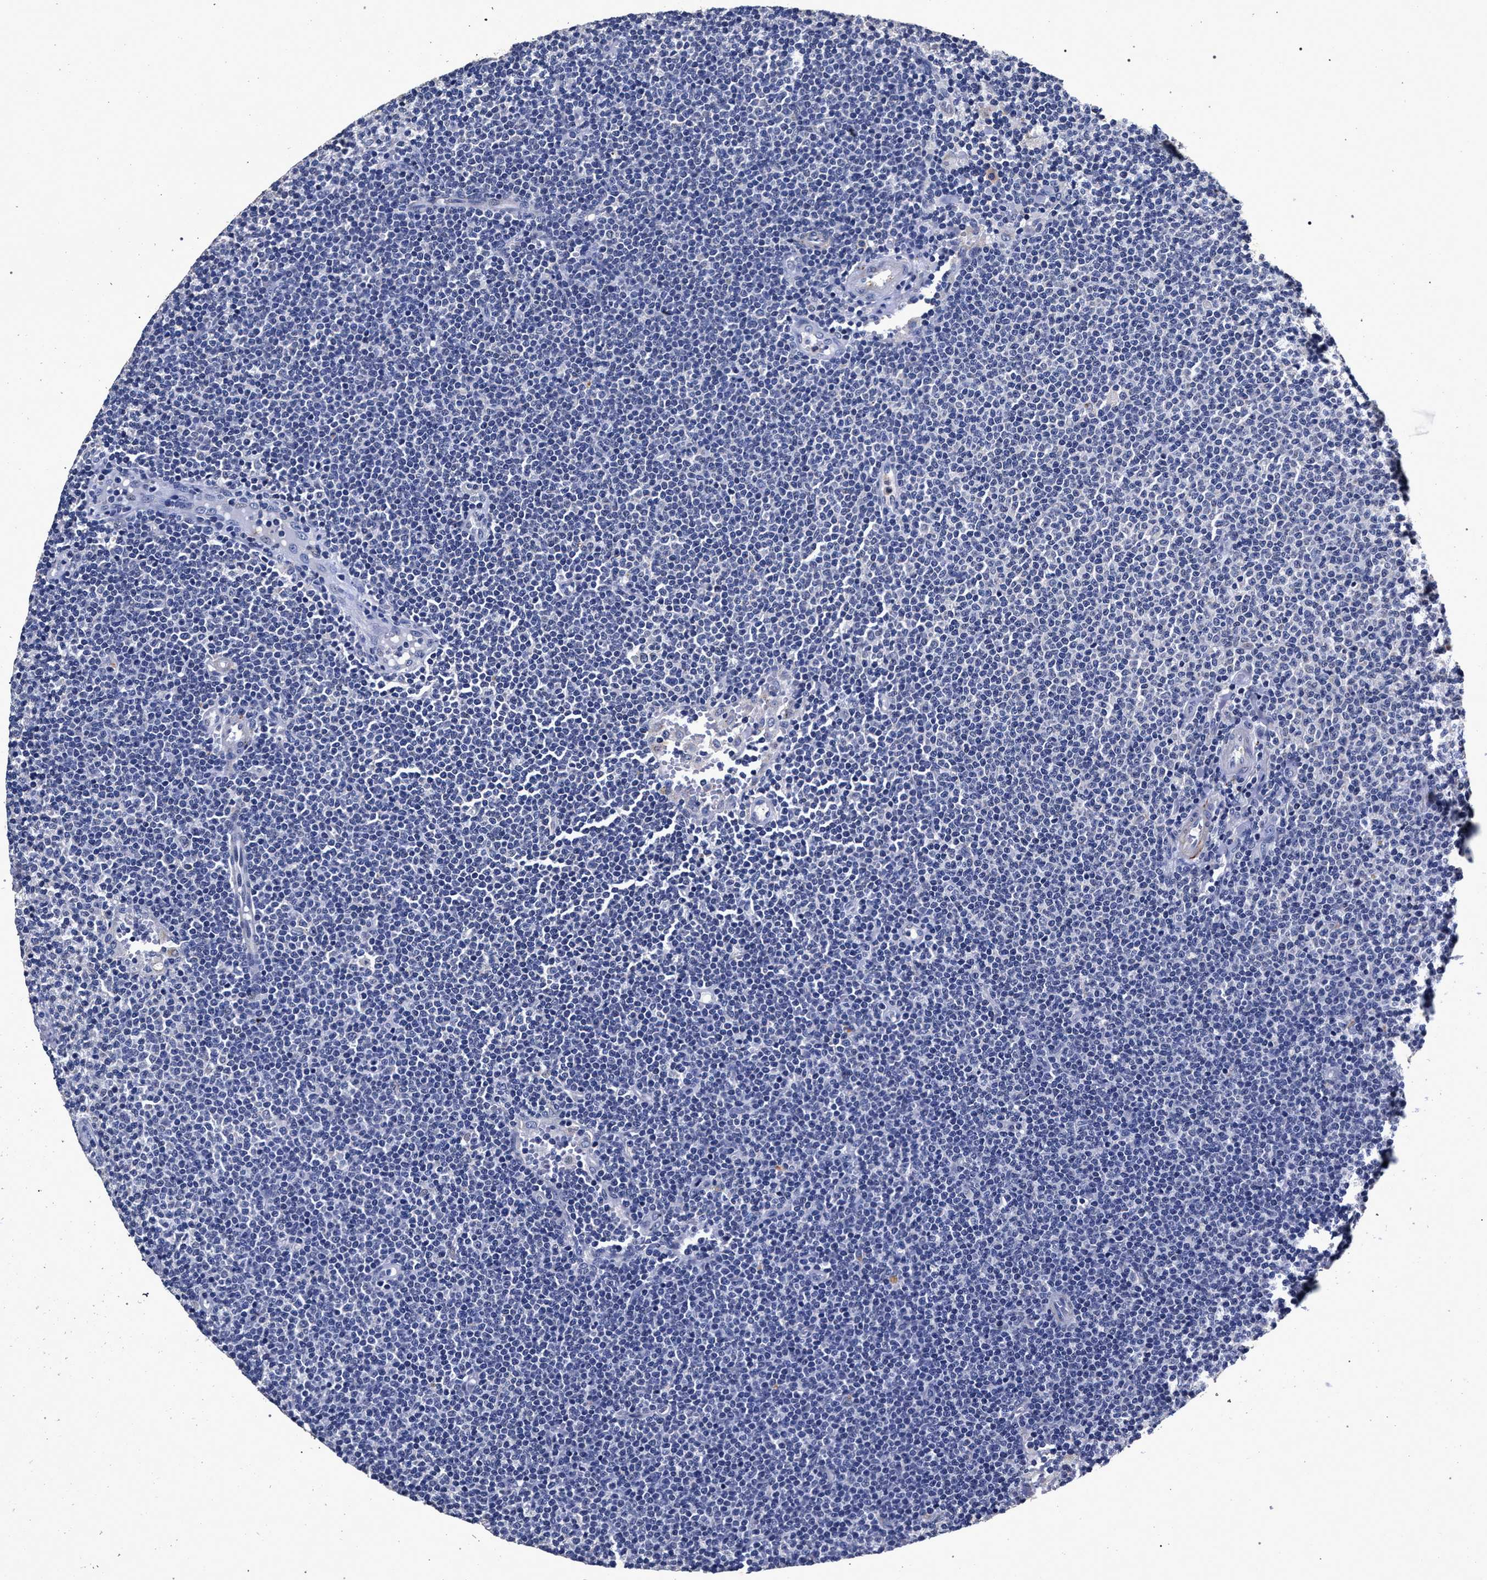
{"staining": {"intensity": "negative", "quantity": "none", "location": "none"}, "tissue": "lymphoma", "cell_type": "Tumor cells", "image_type": "cancer", "snomed": [{"axis": "morphology", "description": "Malignant lymphoma, non-Hodgkin's type, Low grade"}, {"axis": "topography", "description": "Lymph node"}], "caption": "Tumor cells show no significant protein staining in lymphoma.", "gene": "ATP1A2", "patient": {"sex": "female", "age": 53}}